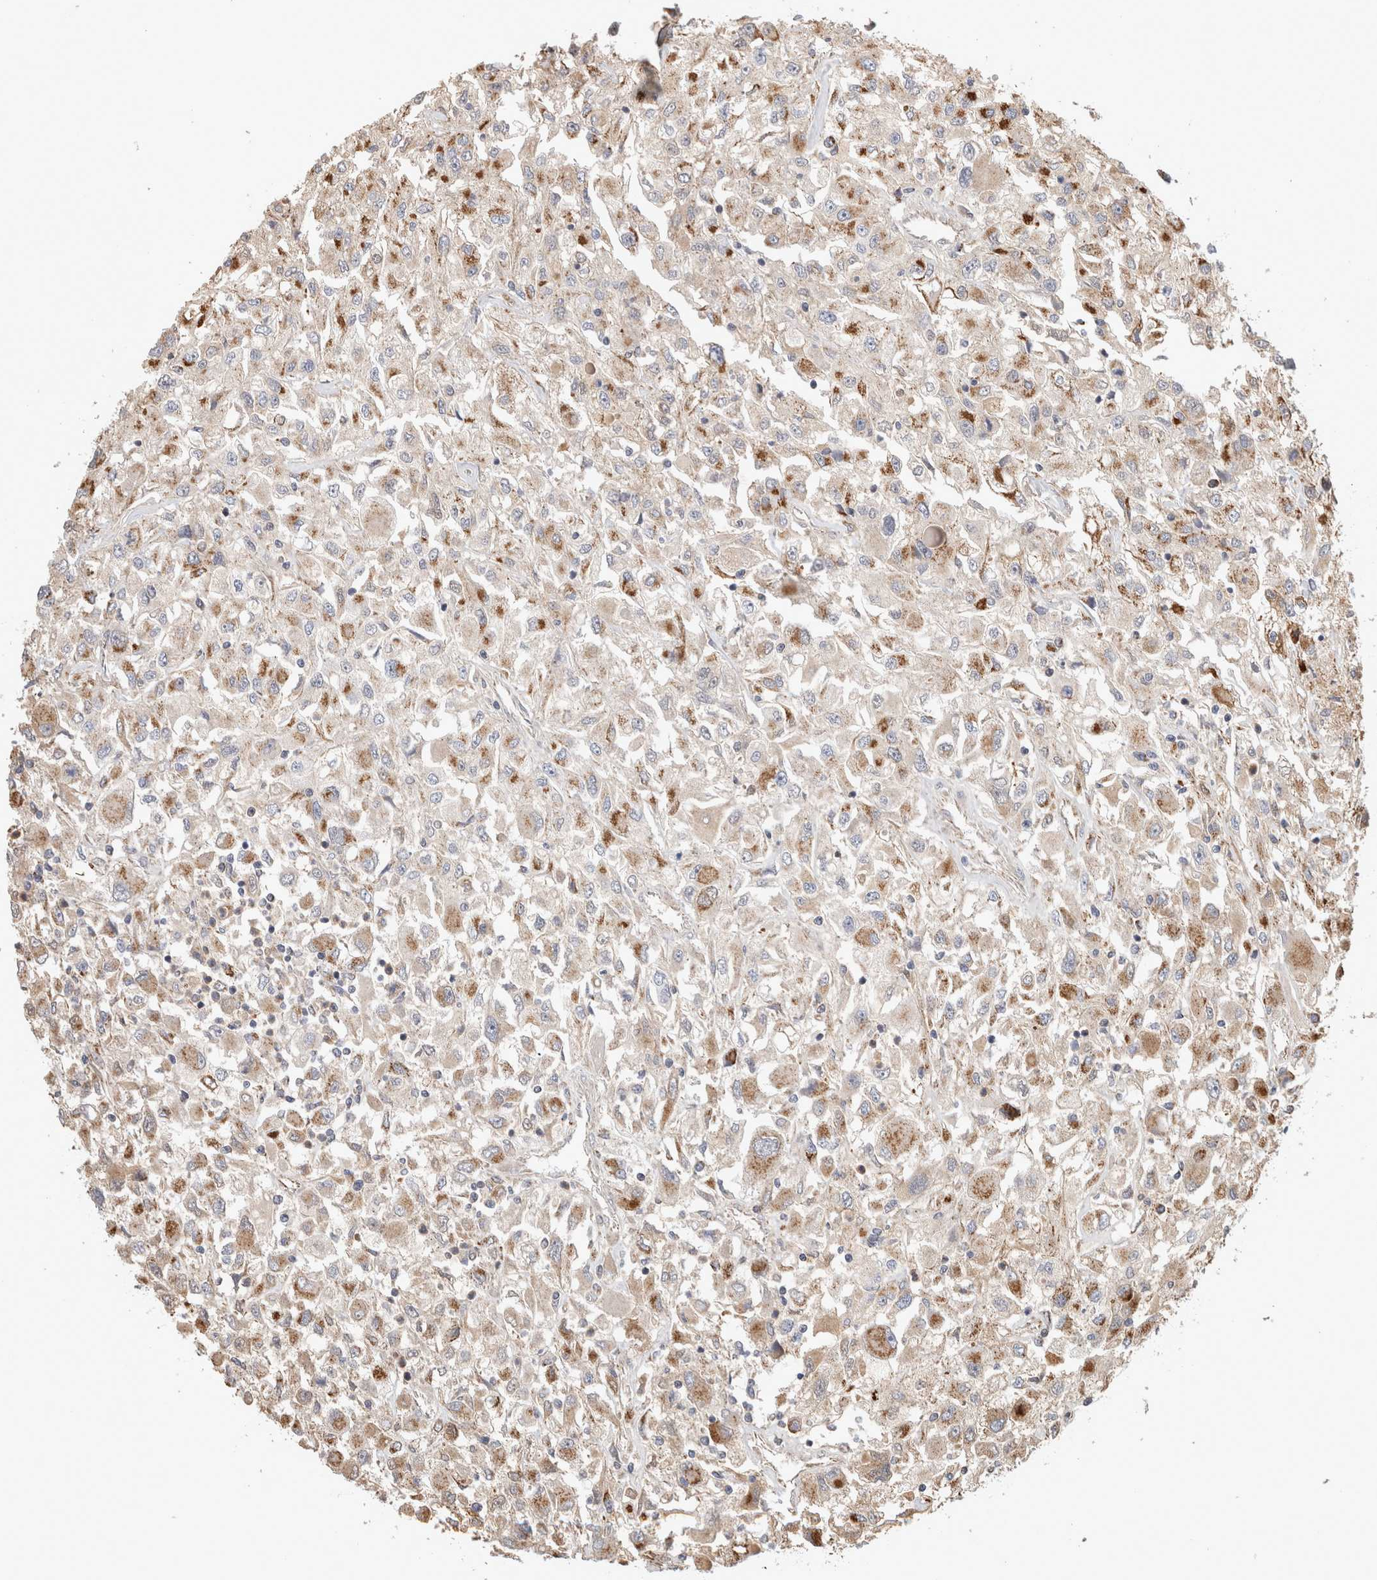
{"staining": {"intensity": "moderate", "quantity": "25%-75%", "location": "cytoplasmic/membranous"}, "tissue": "renal cancer", "cell_type": "Tumor cells", "image_type": "cancer", "snomed": [{"axis": "morphology", "description": "Adenocarcinoma, NOS"}, {"axis": "topography", "description": "Kidney"}], "caption": "Renal adenocarcinoma was stained to show a protein in brown. There is medium levels of moderate cytoplasmic/membranous positivity in approximately 25%-75% of tumor cells.", "gene": "ST8SIA1", "patient": {"sex": "female", "age": 52}}